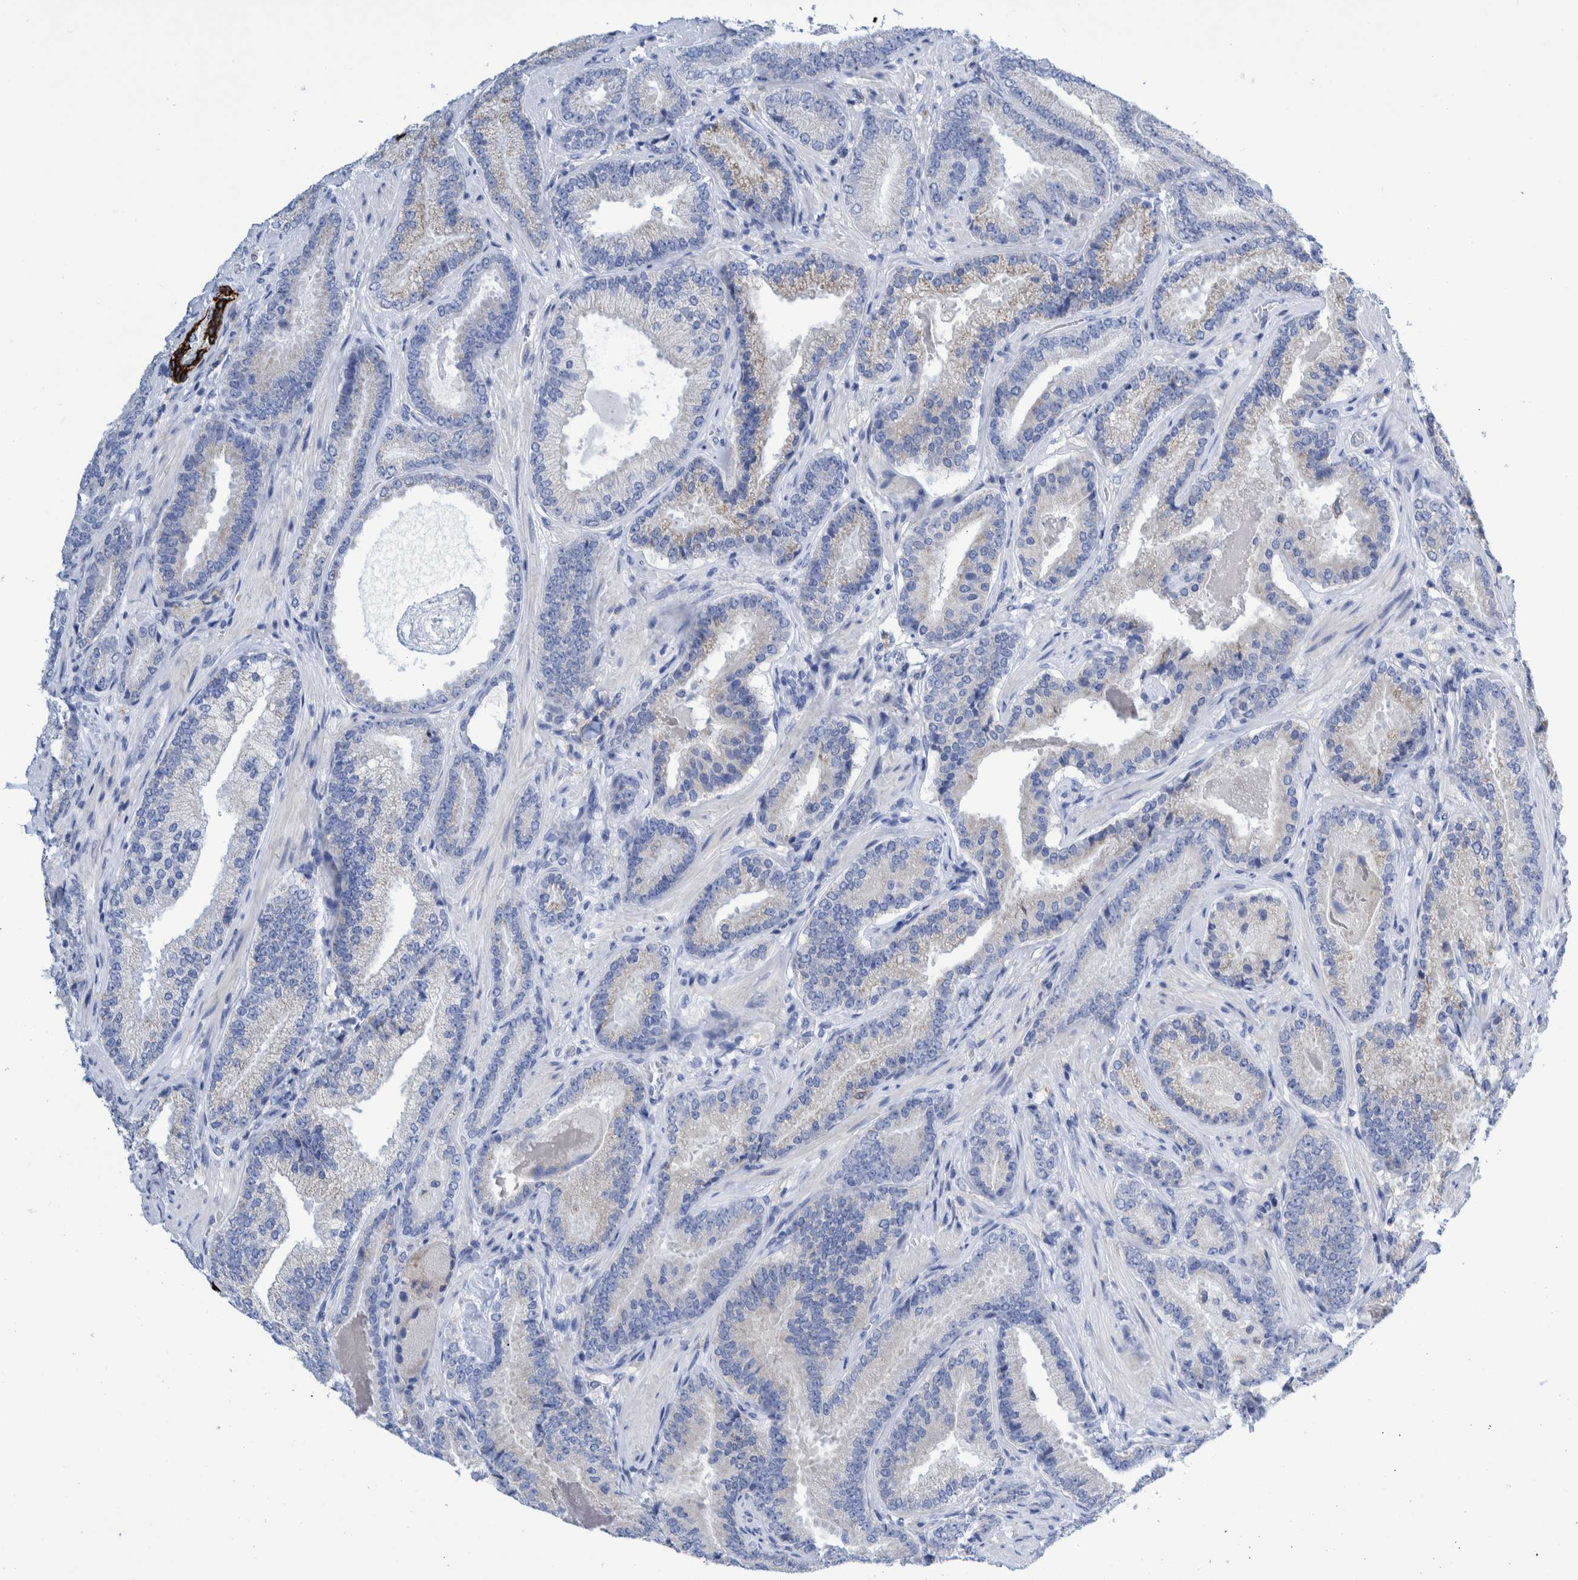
{"staining": {"intensity": "negative", "quantity": "none", "location": "none"}, "tissue": "prostate cancer", "cell_type": "Tumor cells", "image_type": "cancer", "snomed": [{"axis": "morphology", "description": "Adenocarcinoma, Low grade"}, {"axis": "topography", "description": "Prostate"}], "caption": "Immunohistochemical staining of prostate cancer (adenocarcinoma (low-grade)) displays no significant positivity in tumor cells. (Stains: DAB (3,3'-diaminobenzidine) immunohistochemistry with hematoxylin counter stain, Microscopy: brightfield microscopy at high magnification).", "gene": "KRT14", "patient": {"sex": "male", "age": 51}}